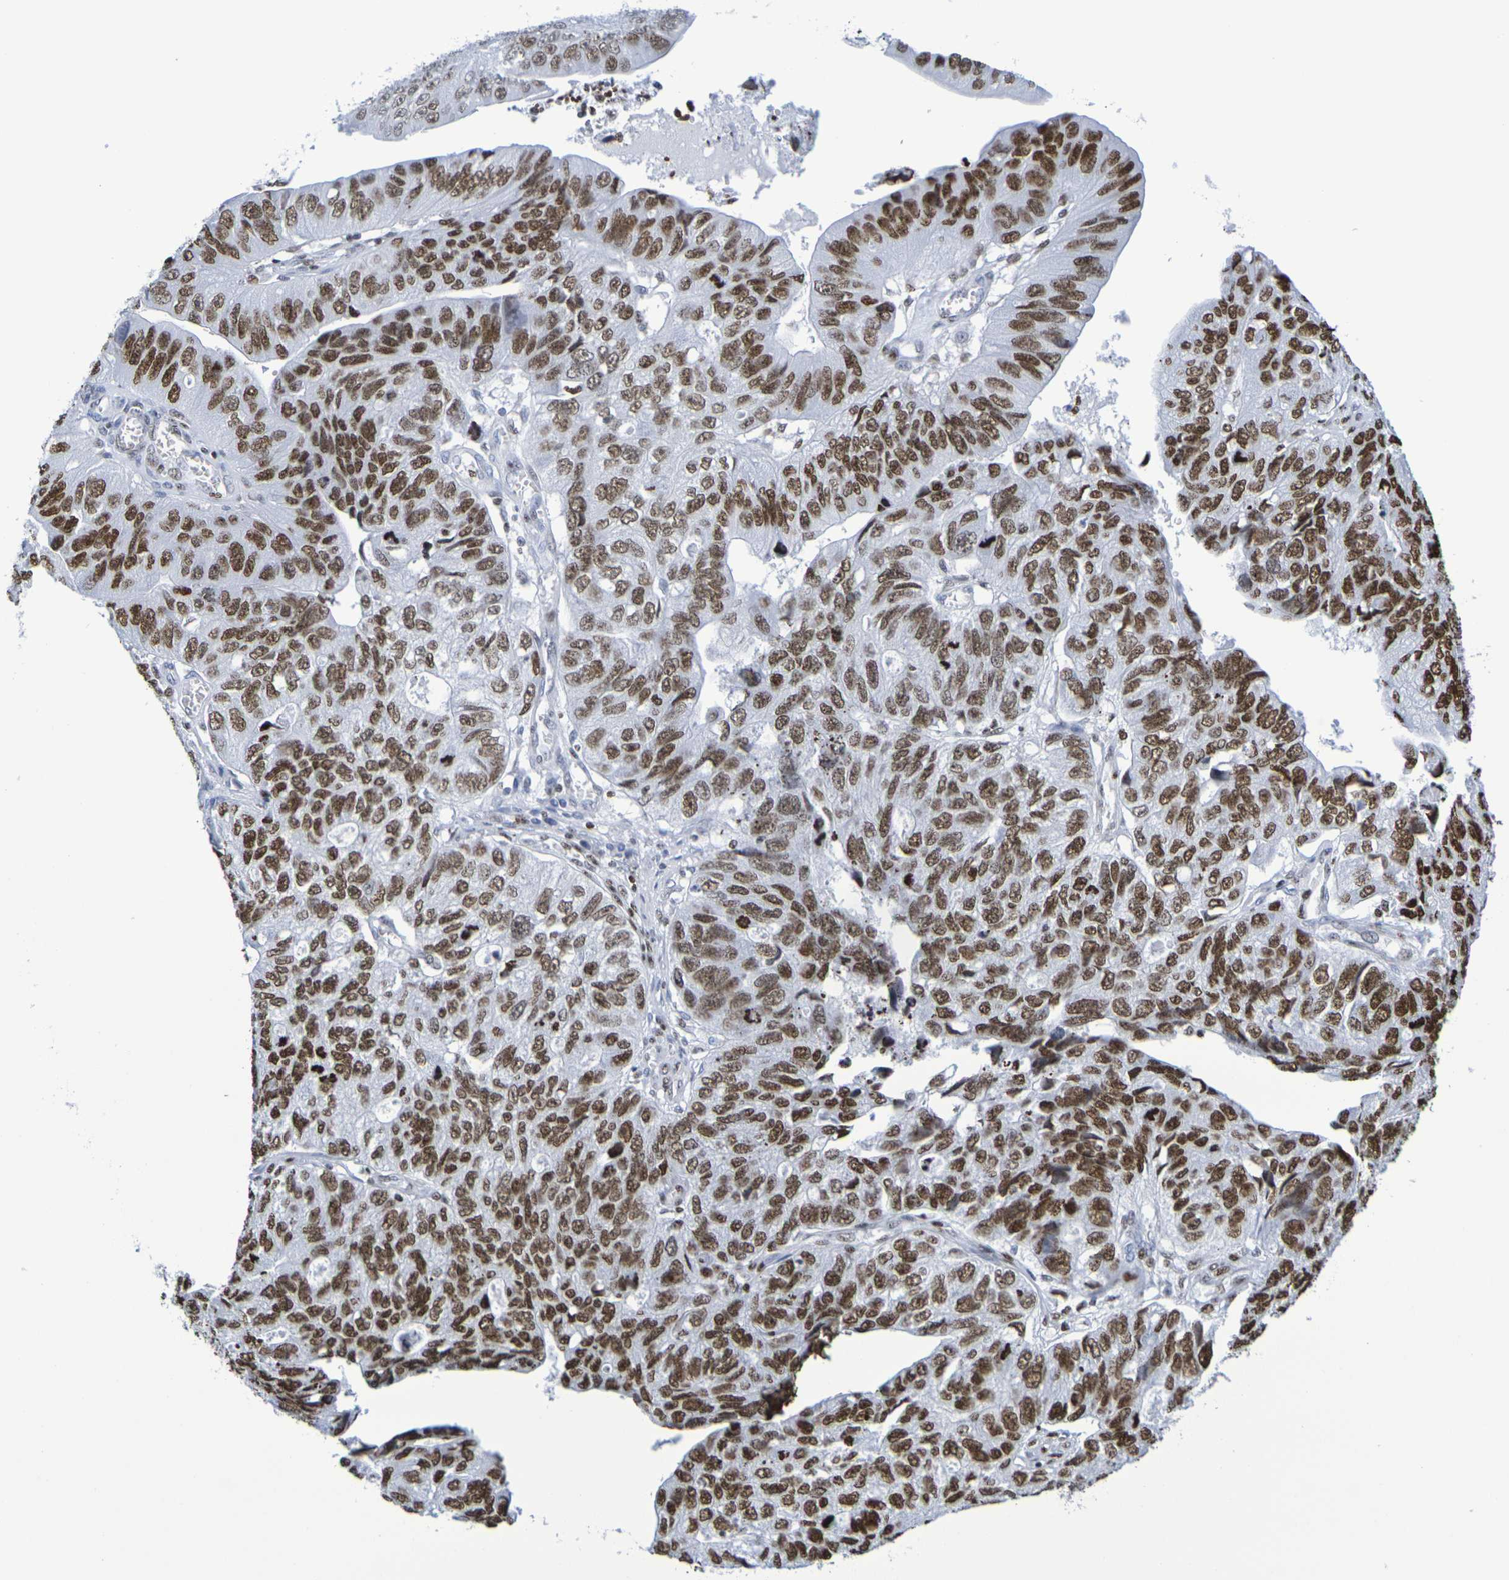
{"staining": {"intensity": "strong", "quantity": ">75%", "location": "nuclear"}, "tissue": "stomach cancer", "cell_type": "Tumor cells", "image_type": "cancer", "snomed": [{"axis": "morphology", "description": "Adenocarcinoma, NOS"}, {"axis": "topography", "description": "Stomach"}], "caption": "Immunohistochemical staining of human adenocarcinoma (stomach) reveals high levels of strong nuclear protein expression in approximately >75% of tumor cells.", "gene": "H1-5", "patient": {"sex": "male", "age": 59}}